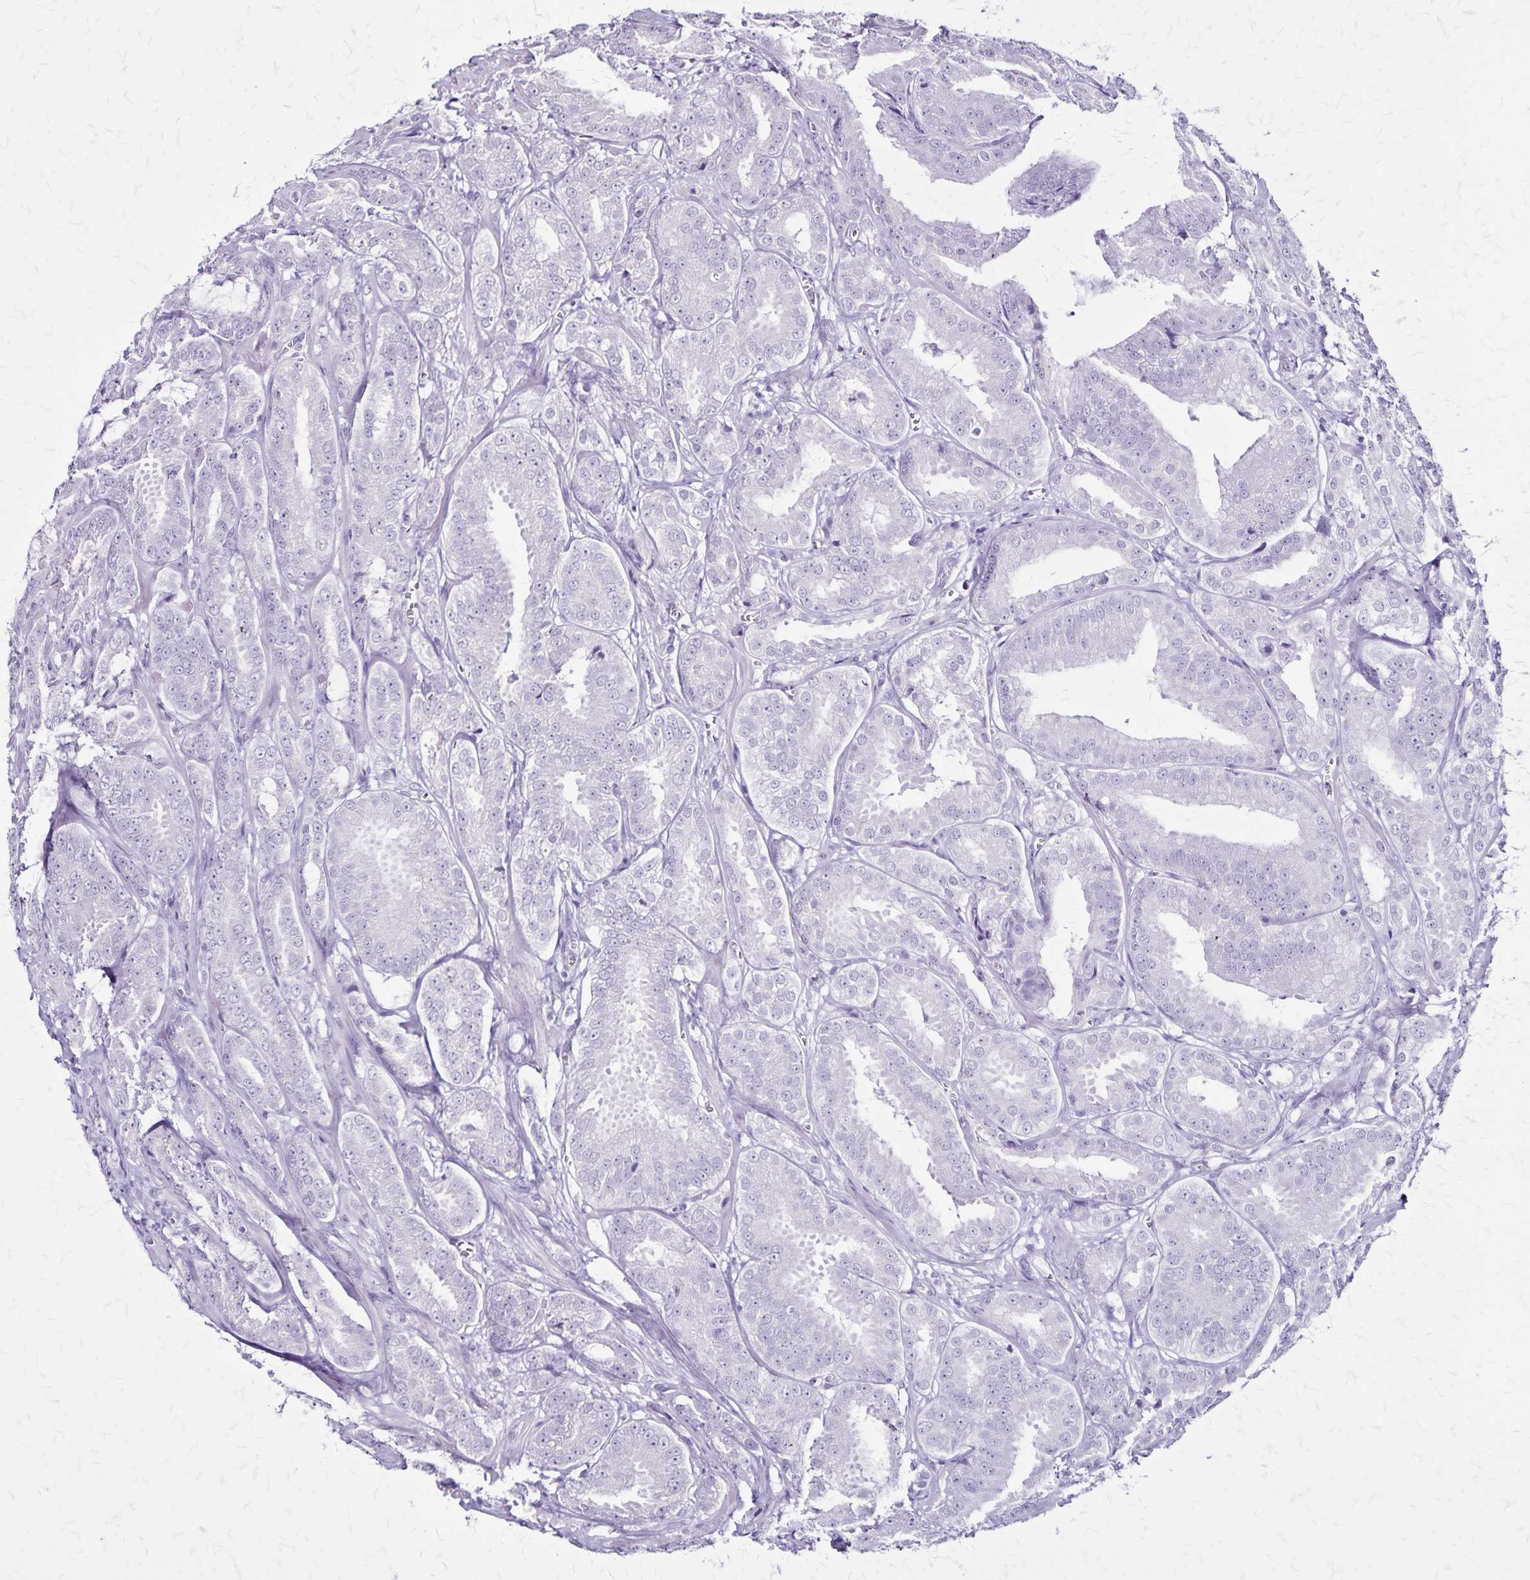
{"staining": {"intensity": "negative", "quantity": "none", "location": "none"}, "tissue": "prostate cancer", "cell_type": "Tumor cells", "image_type": "cancer", "snomed": [{"axis": "morphology", "description": "Adenocarcinoma, High grade"}, {"axis": "topography", "description": "Prostate"}], "caption": "DAB immunohistochemical staining of prostate cancer displays no significant expression in tumor cells. The staining was performed using DAB to visualize the protein expression in brown, while the nuclei were stained in blue with hematoxylin (Magnification: 20x).", "gene": "KRT2", "patient": {"sex": "male", "age": 64}}